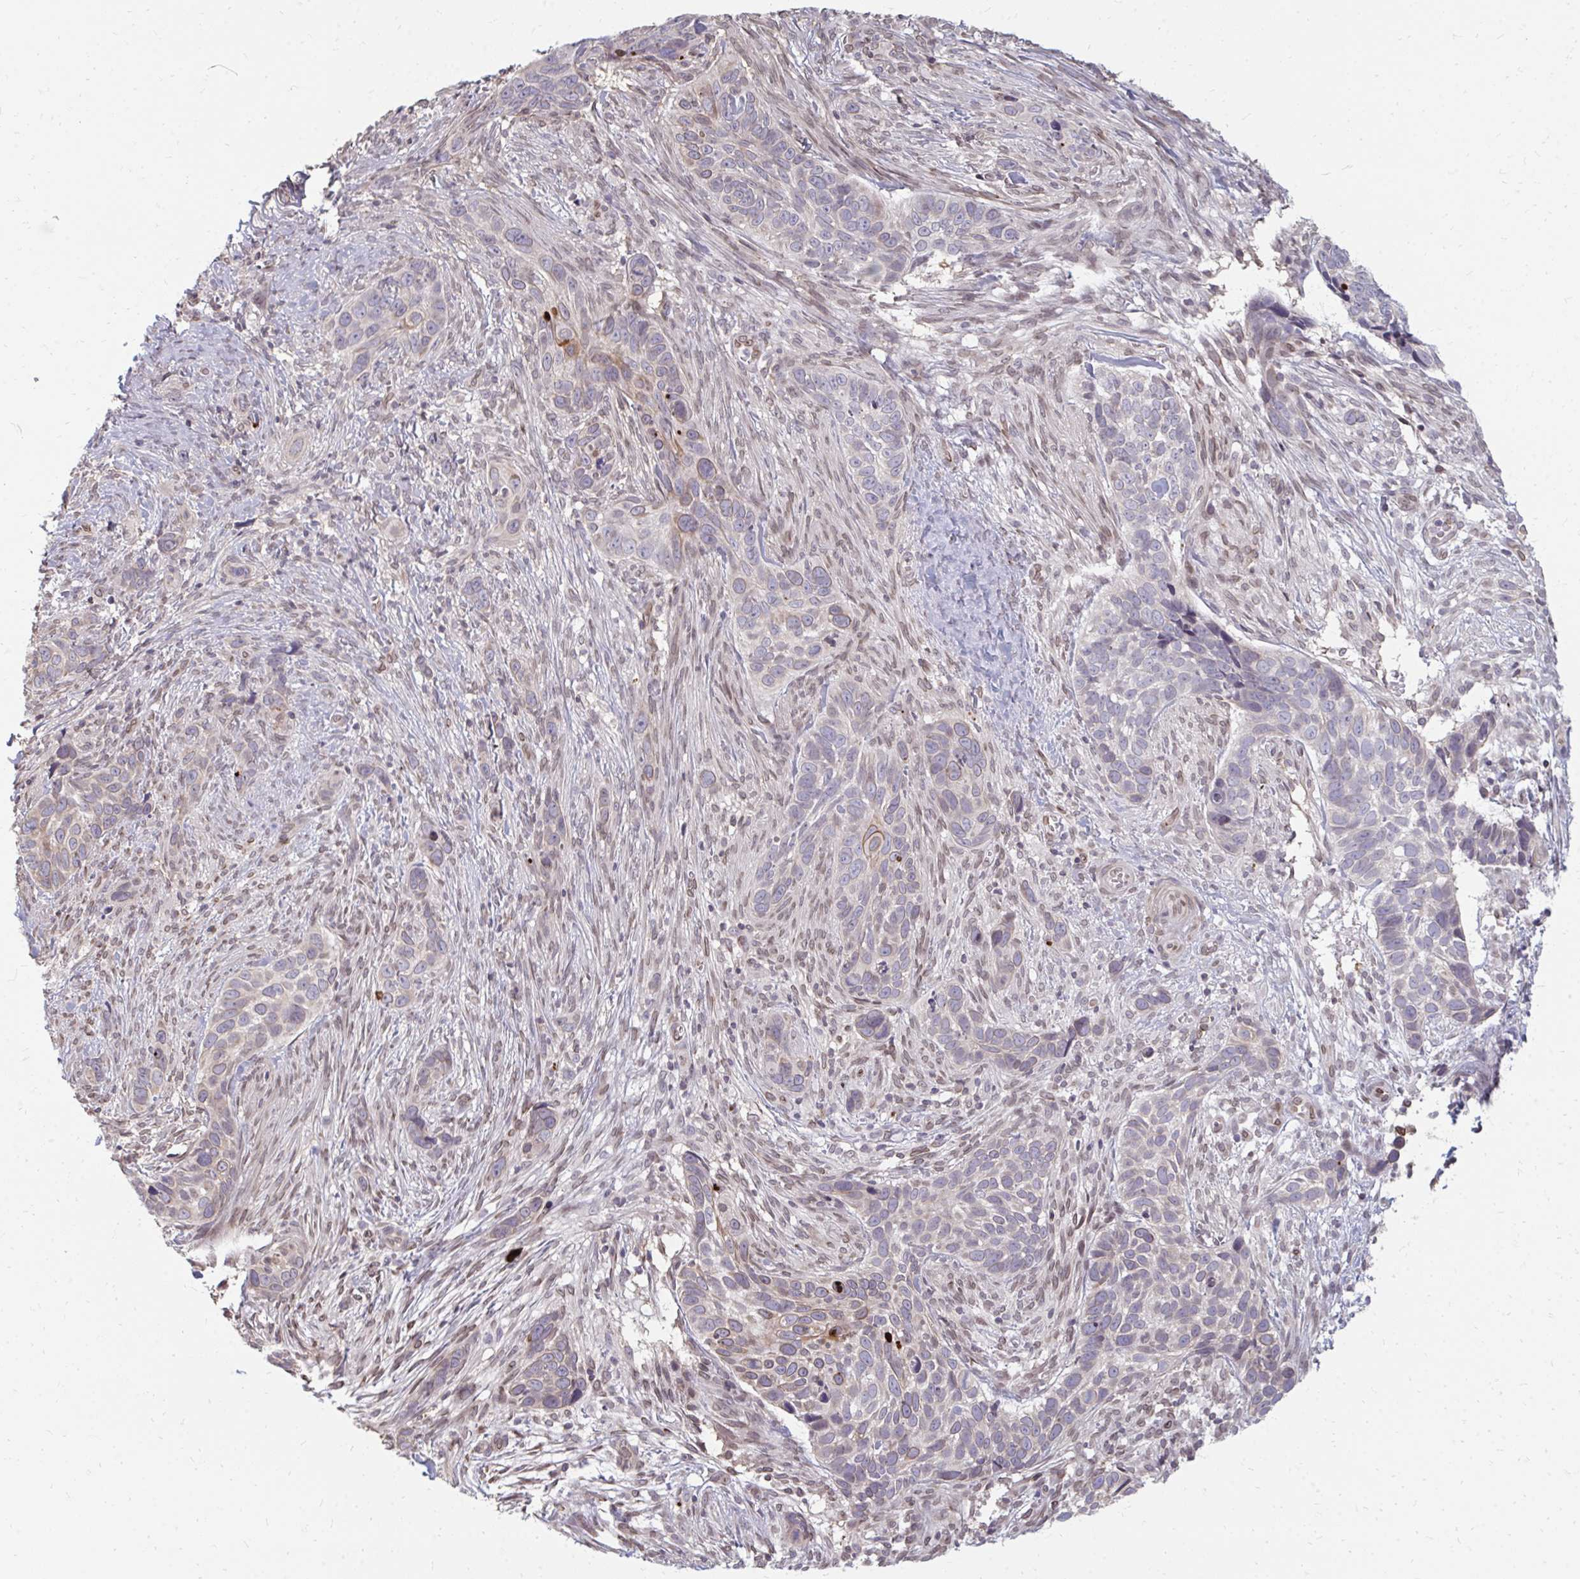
{"staining": {"intensity": "negative", "quantity": "none", "location": "none"}, "tissue": "skin cancer", "cell_type": "Tumor cells", "image_type": "cancer", "snomed": [{"axis": "morphology", "description": "Basal cell carcinoma"}, {"axis": "topography", "description": "Skin"}], "caption": "A high-resolution image shows immunohistochemistry staining of skin basal cell carcinoma, which reveals no significant expression in tumor cells.", "gene": "GPC5", "patient": {"sex": "female", "age": 82}}